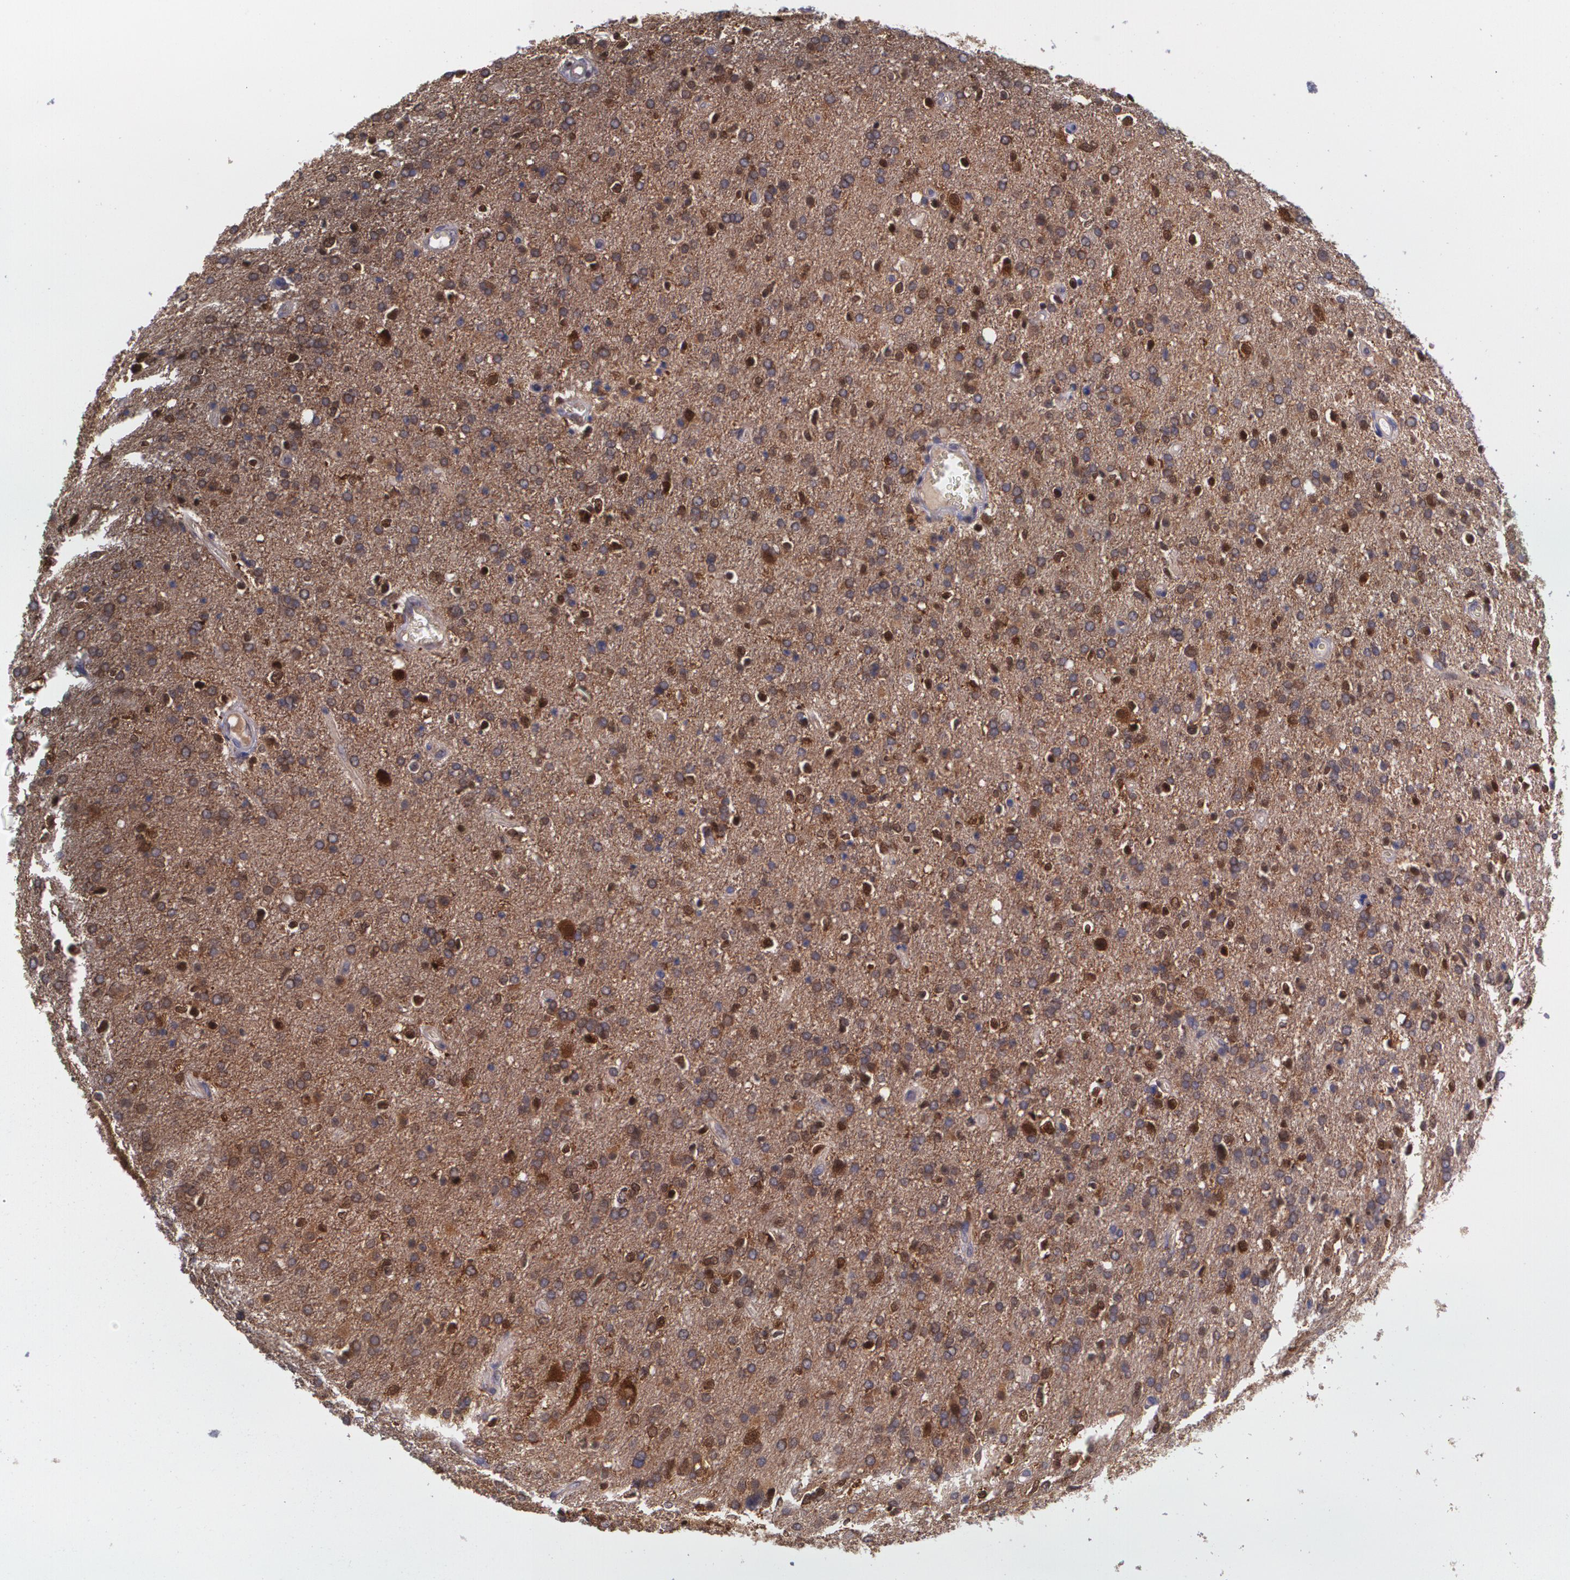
{"staining": {"intensity": "moderate", "quantity": ">75%", "location": "cytoplasmic/membranous"}, "tissue": "glioma", "cell_type": "Tumor cells", "image_type": "cancer", "snomed": [{"axis": "morphology", "description": "Glioma, malignant, High grade"}, {"axis": "topography", "description": "Brain"}], "caption": "This is an image of IHC staining of glioma, which shows moderate expression in the cytoplasmic/membranous of tumor cells.", "gene": "HSPH1", "patient": {"sex": "male", "age": 33}}